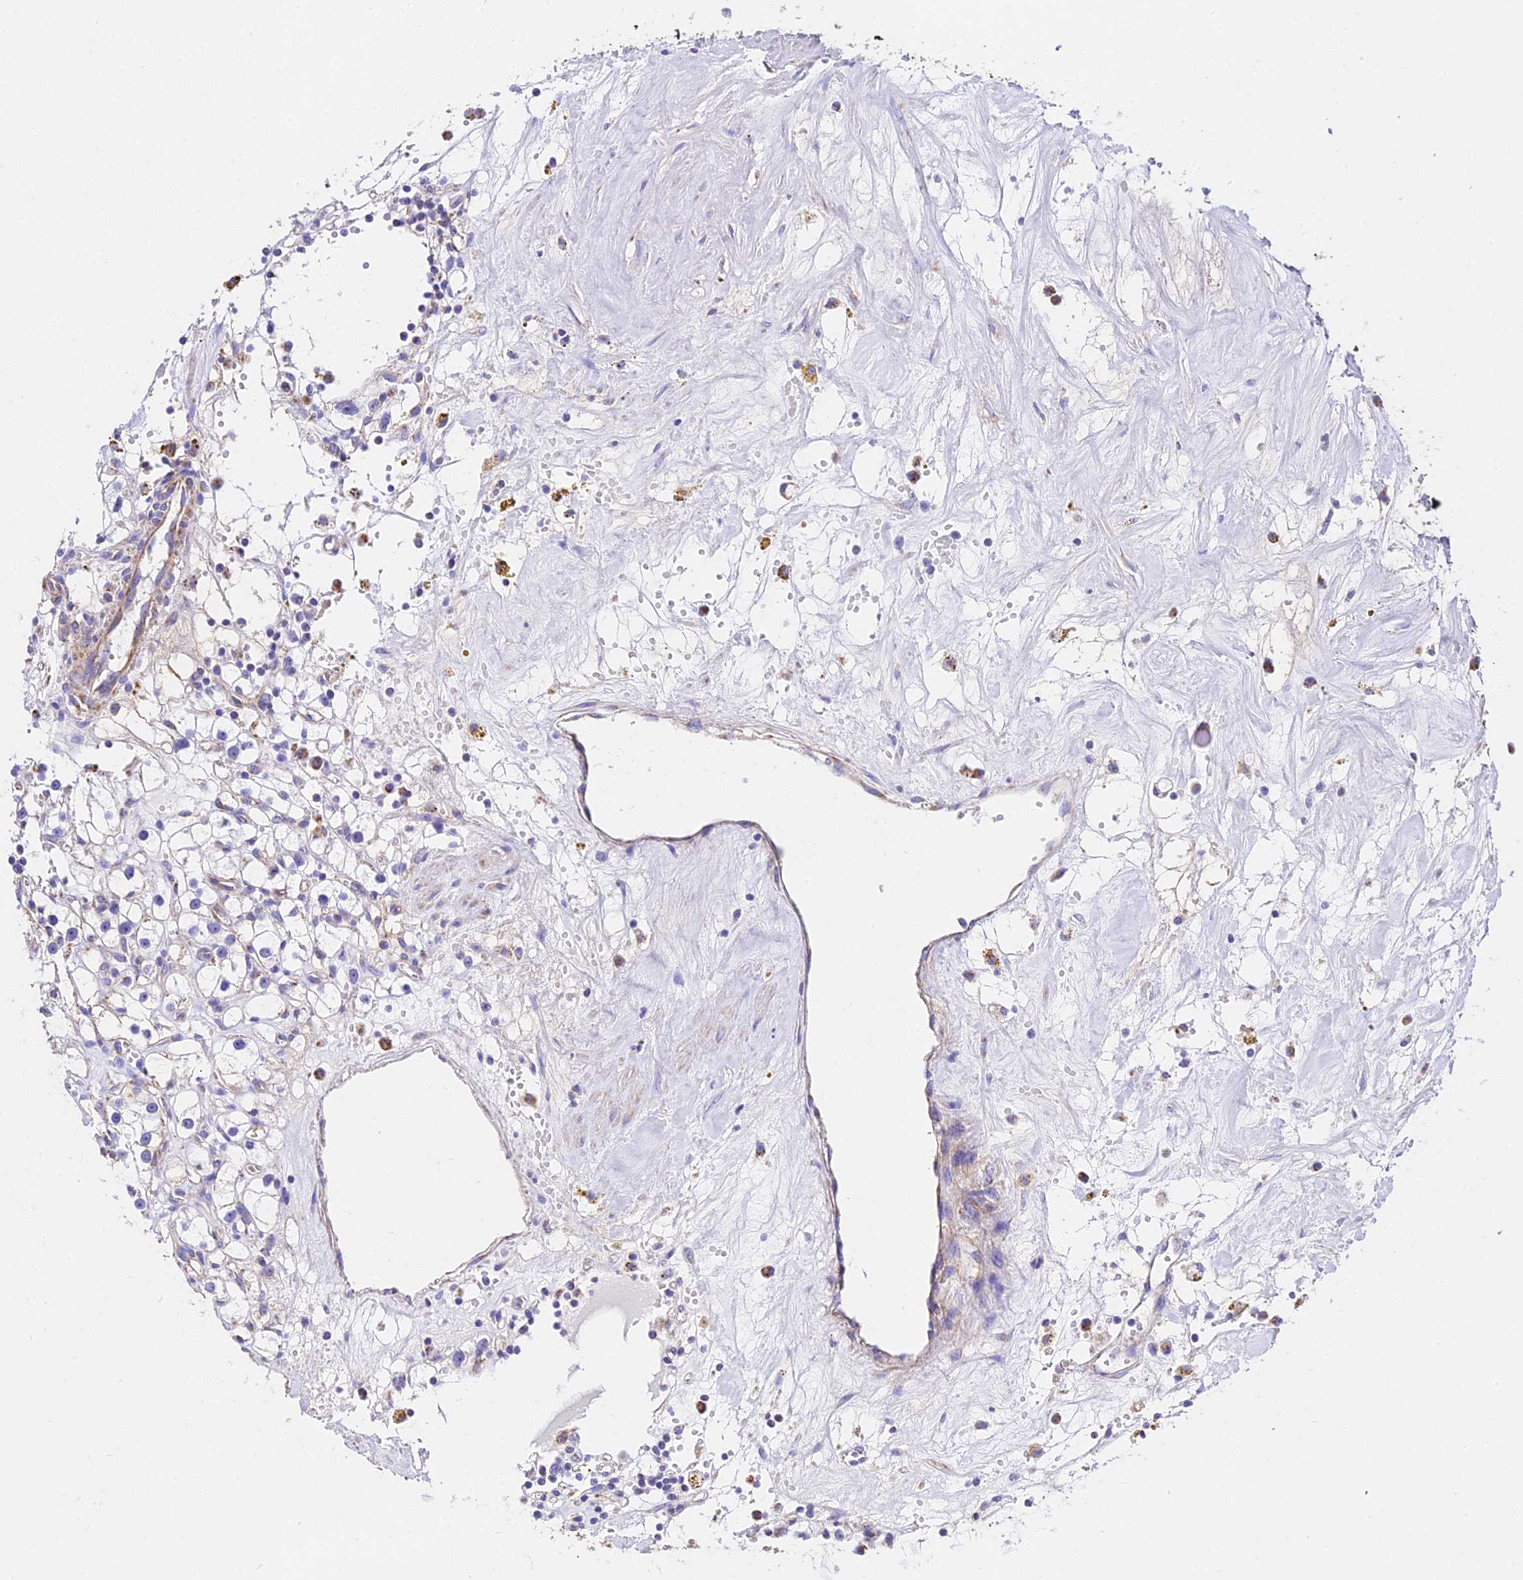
{"staining": {"intensity": "negative", "quantity": "none", "location": "none"}, "tissue": "renal cancer", "cell_type": "Tumor cells", "image_type": "cancer", "snomed": [{"axis": "morphology", "description": "Adenocarcinoma, NOS"}, {"axis": "topography", "description": "Kidney"}], "caption": "The IHC micrograph has no significant expression in tumor cells of renal adenocarcinoma tissue. (Brightfield microscopy of DAB immunohistochemistry at high magnification).", "gene": "ZNF573", "patient": {"sex": "male", "age": 56}}